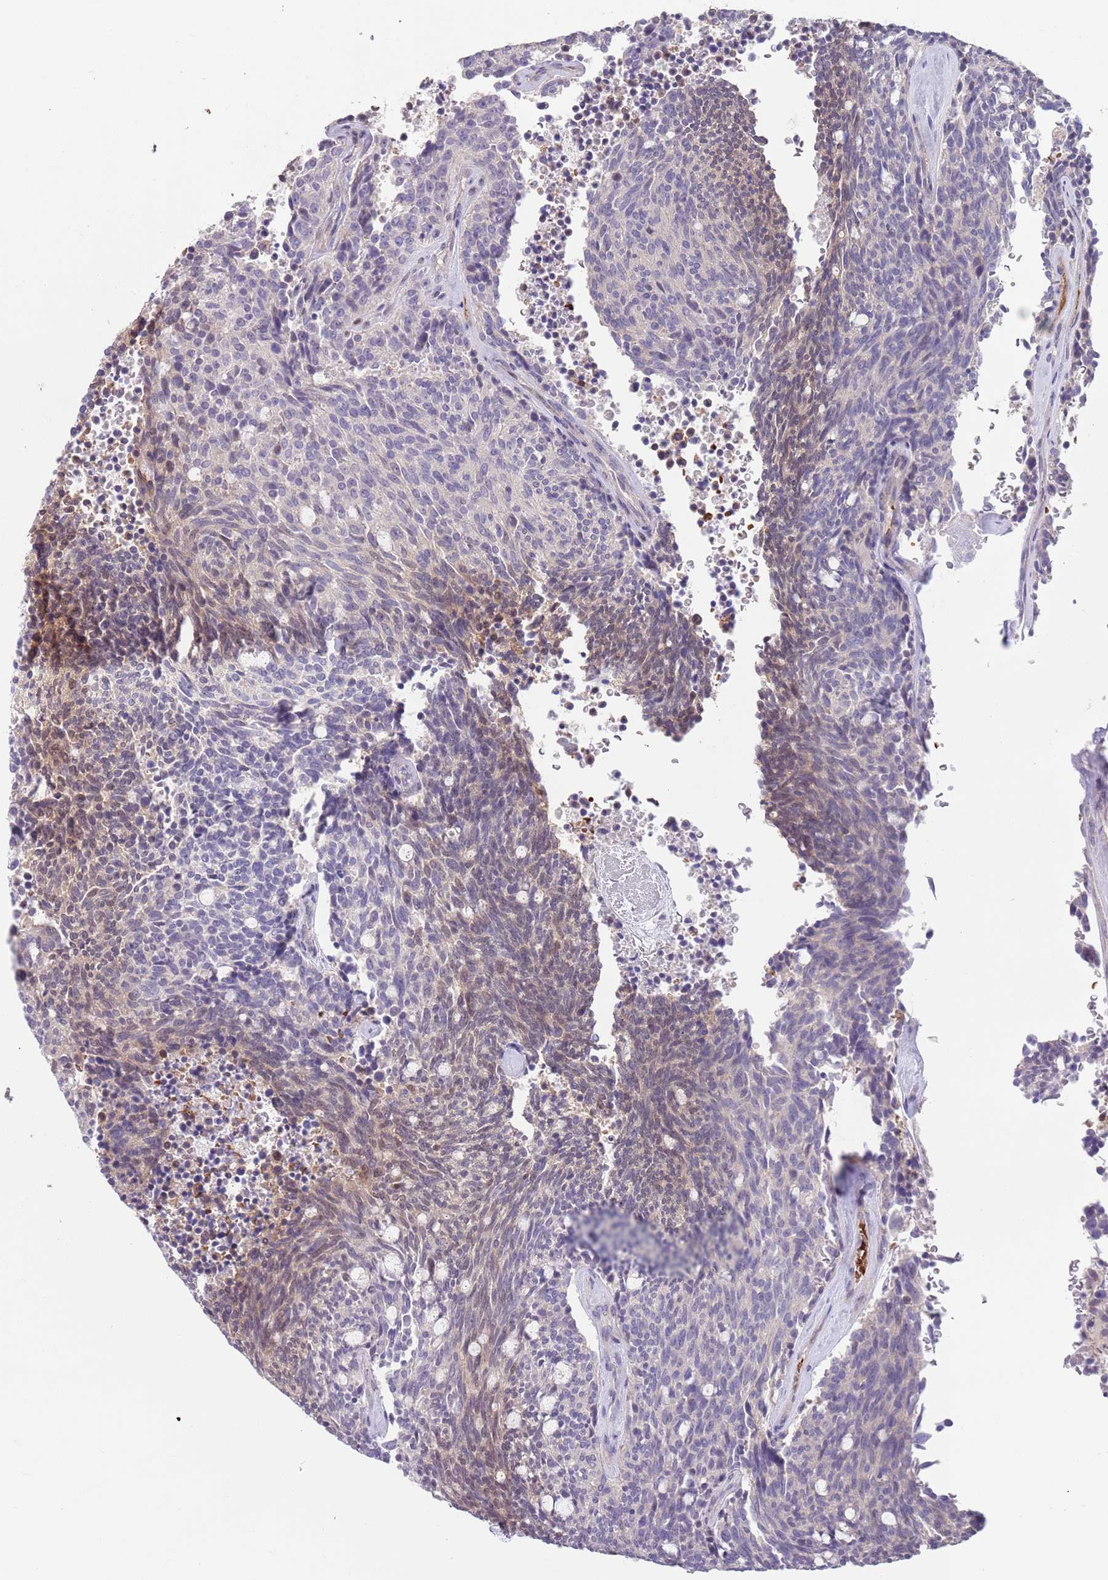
{"staining": {"intensity": "weak", "quantity": "<25%", "location": "cytoplasmic/membranous,nuclear"}, "tissue": "carcinoid", "cell_type": "Tumor cells", "image_type": "cancer", "snomed": [{"axis": "morphology", "description": "Carcinoid, malignant, NOS"}, {"axis": "topography", "description": "Pancreas"}], "caption": "Tumor cells show no significant protein expression in carcinoid.", "gene": "ZNF14", "patient": {"sex": "female", "age": 54}}